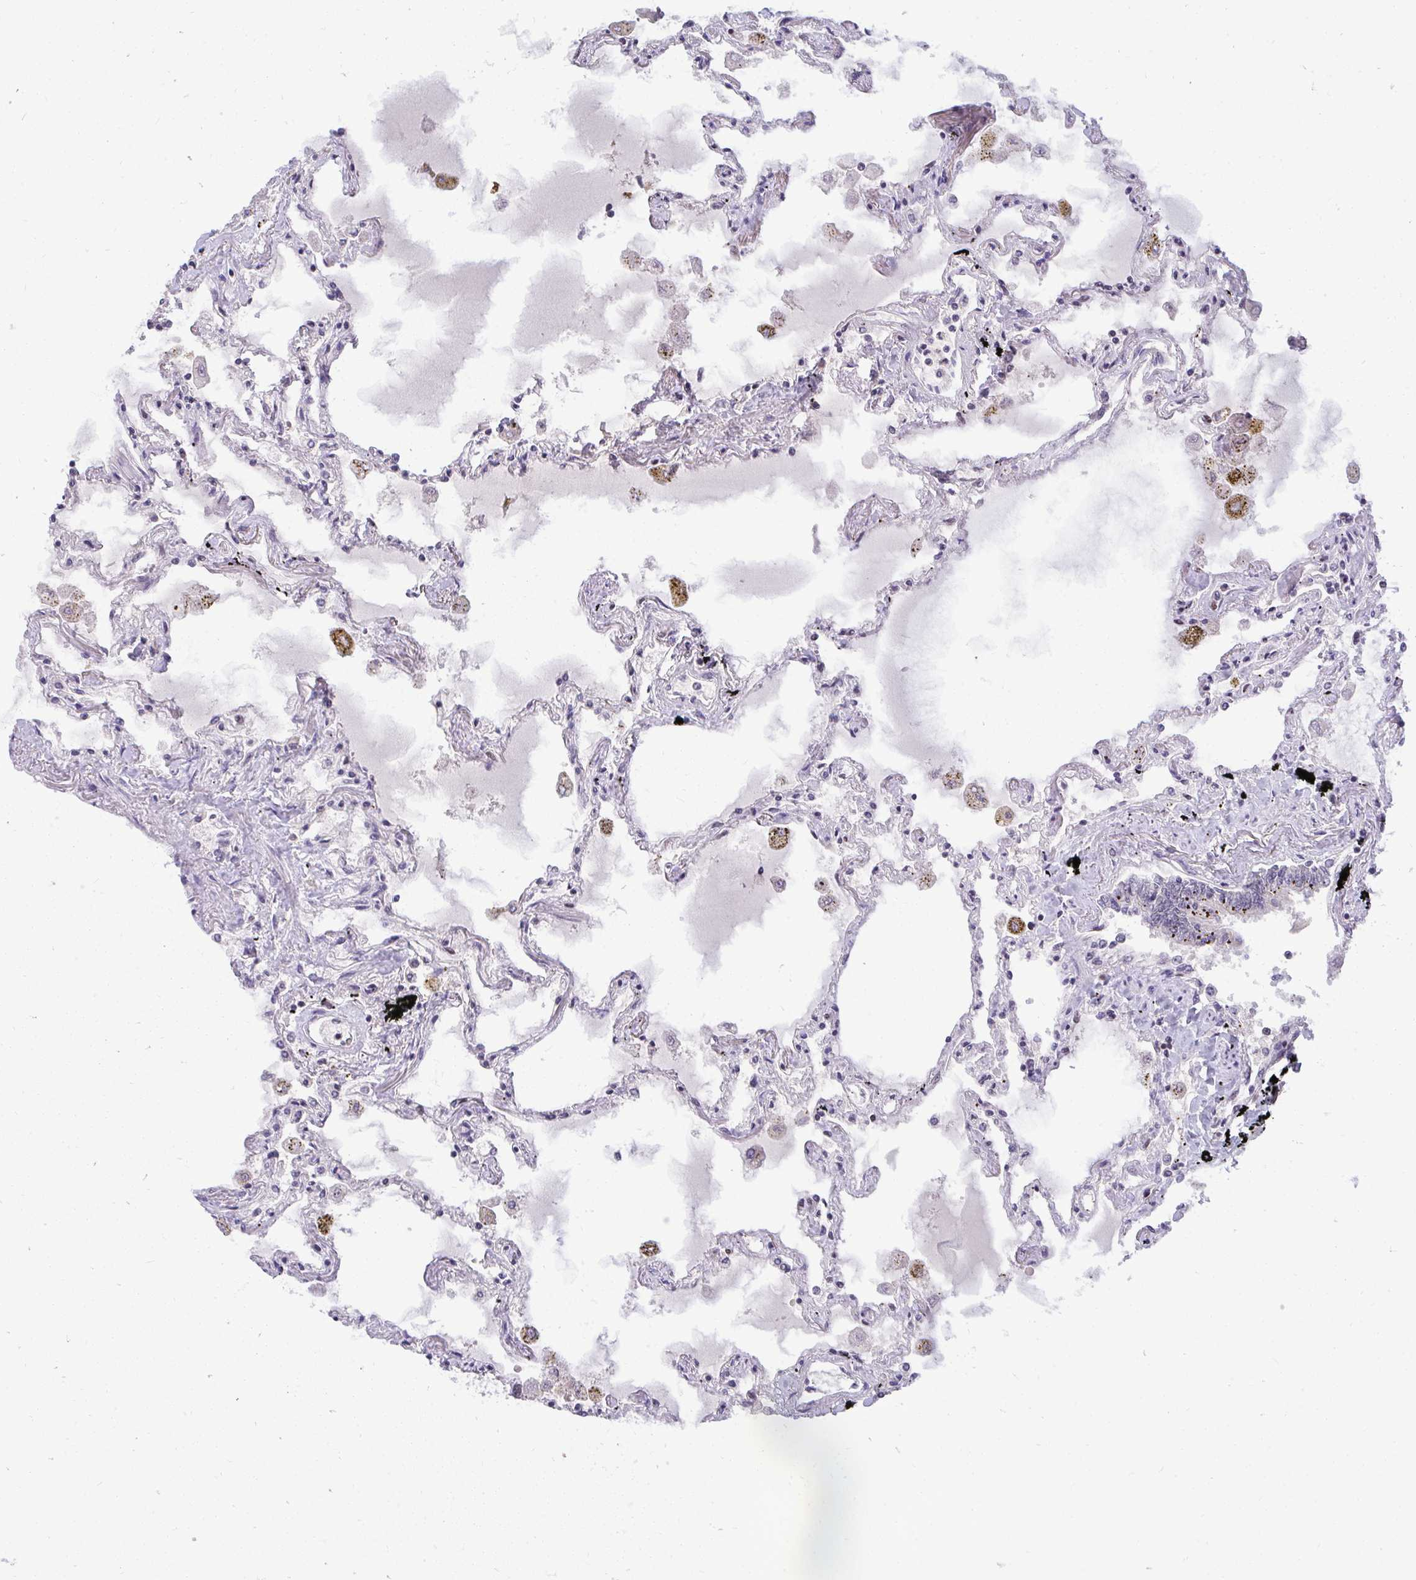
{"staining": {"intensity": "moderate", "quantity": "25%-75%", "location": "nuclear"}, "tissue": "lung", "cell_type": "Alveolar cells", "image_type": "normal", "snomed": [{"axis": "morphology", "description": "Normal tissue, NOS"}, {"axis": "morphology", "description": "Adenocarcinoma, NOS"}, {"axis": "topography", "description": "Cartilage tissue"}, {"axis": "topography", "description": "Lung"}], "caption": "Brown immunohistochemical staining in benign human lung reveals moderate nuclear staining in approximately 25%-75% of alveolar cells. (Stains: DAB in brown, nuclei in blue, Microscopy: brightfield microscopy at high magnification).", "gene": "JPT1", "patient": {"sex": "female", "age": 67}}